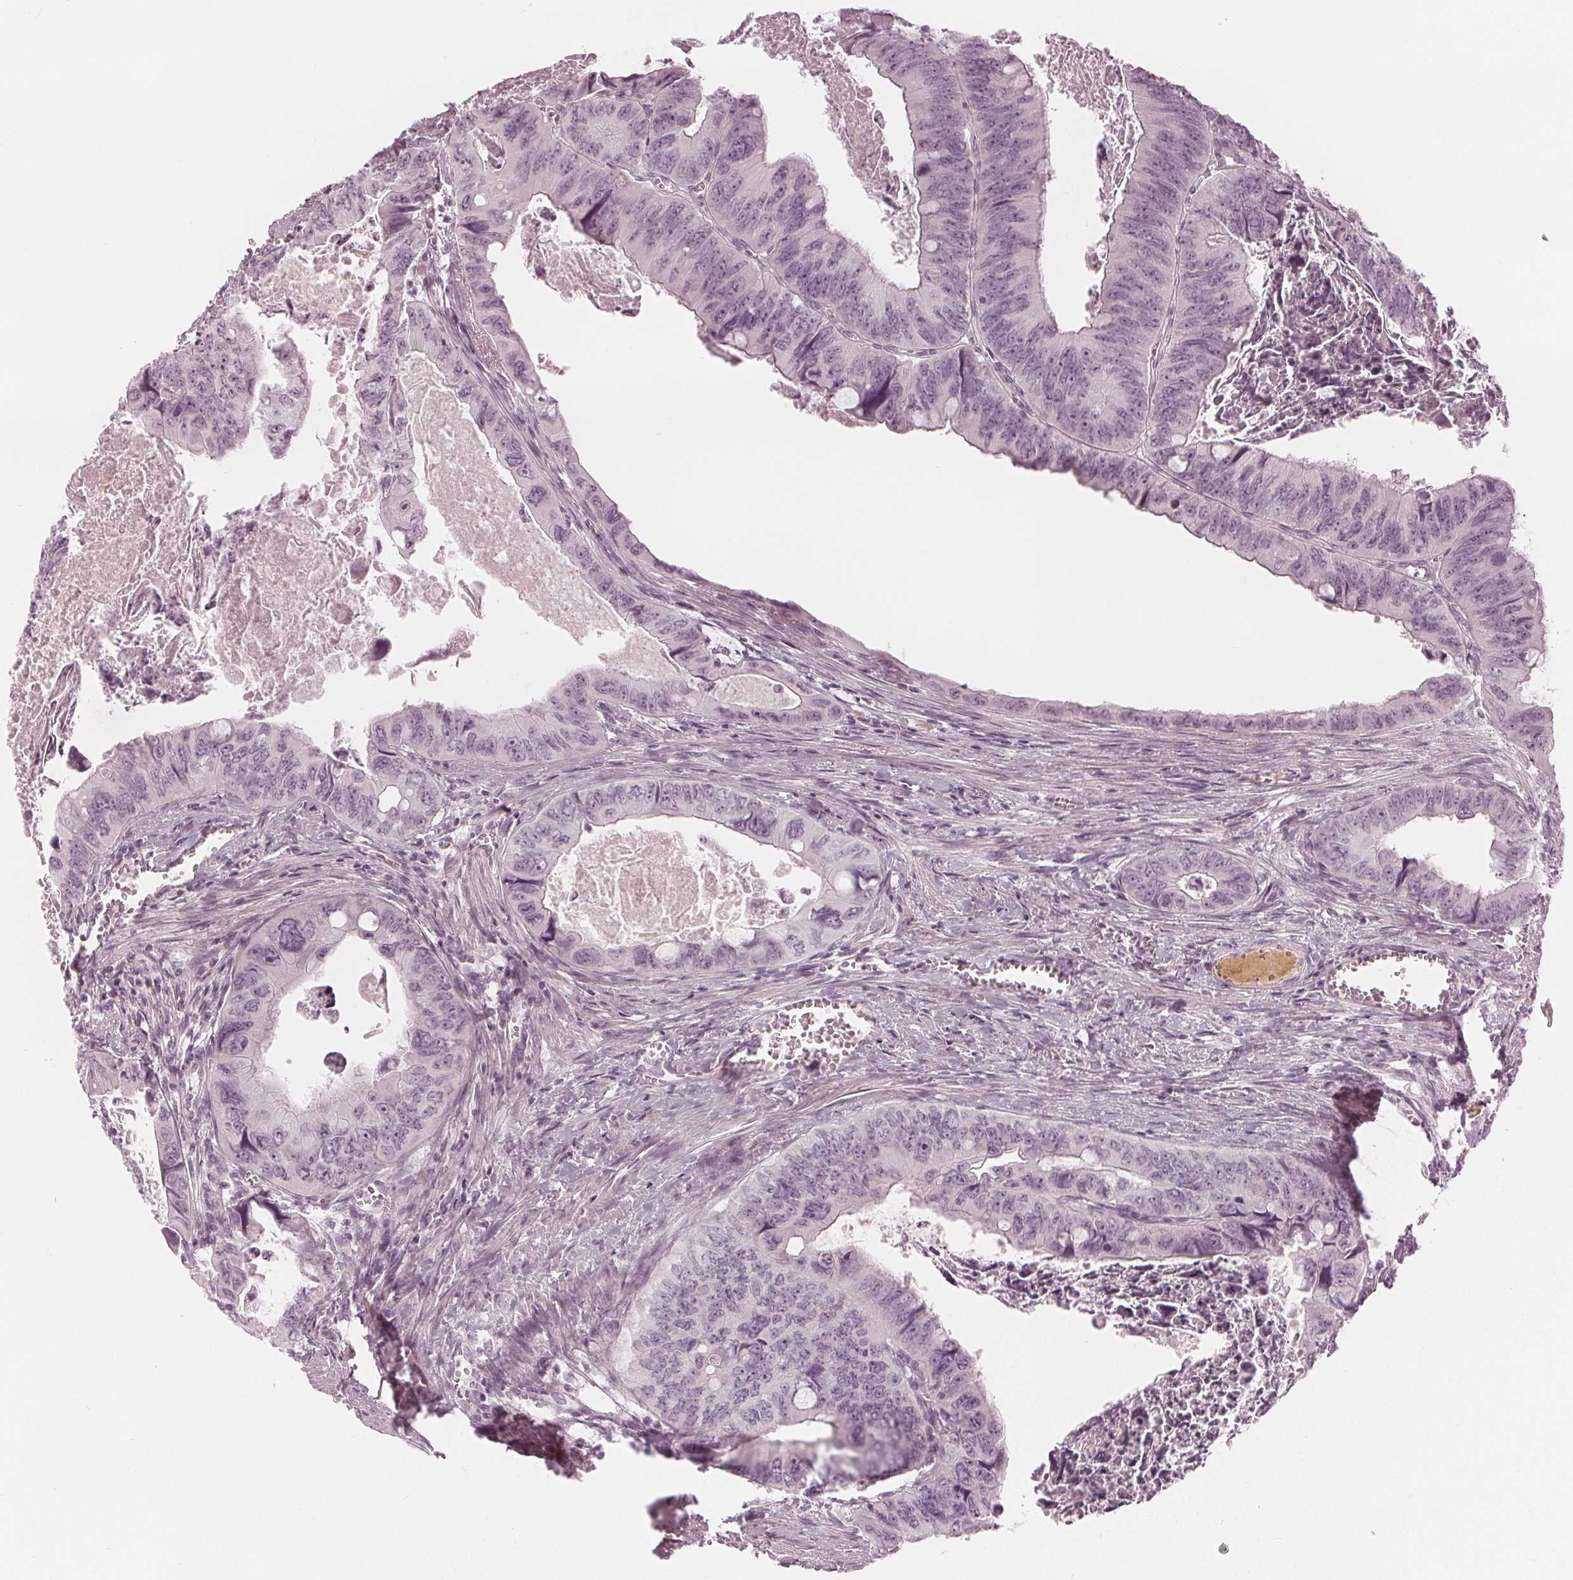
{"staining": {"intensity": "negative", "quantity": "none", "location": "none"}, "tissue": "colorectal cancer", "cell_type": "Tumor cells", "image_type": "cancer", "snomed": [{"axis": "morphology", "description": "Adenocarcinoma, NOS"}, {"axis": "topography", "description": "Colon"}], "caption": "IHC image of neoplastic tissue: human adenocarcinoma (colorectal) stained with DAB reveals no significant protein staining in tumor cells.", "gene": "PAEP", "patient": {"sex": "female", "age": 84}}